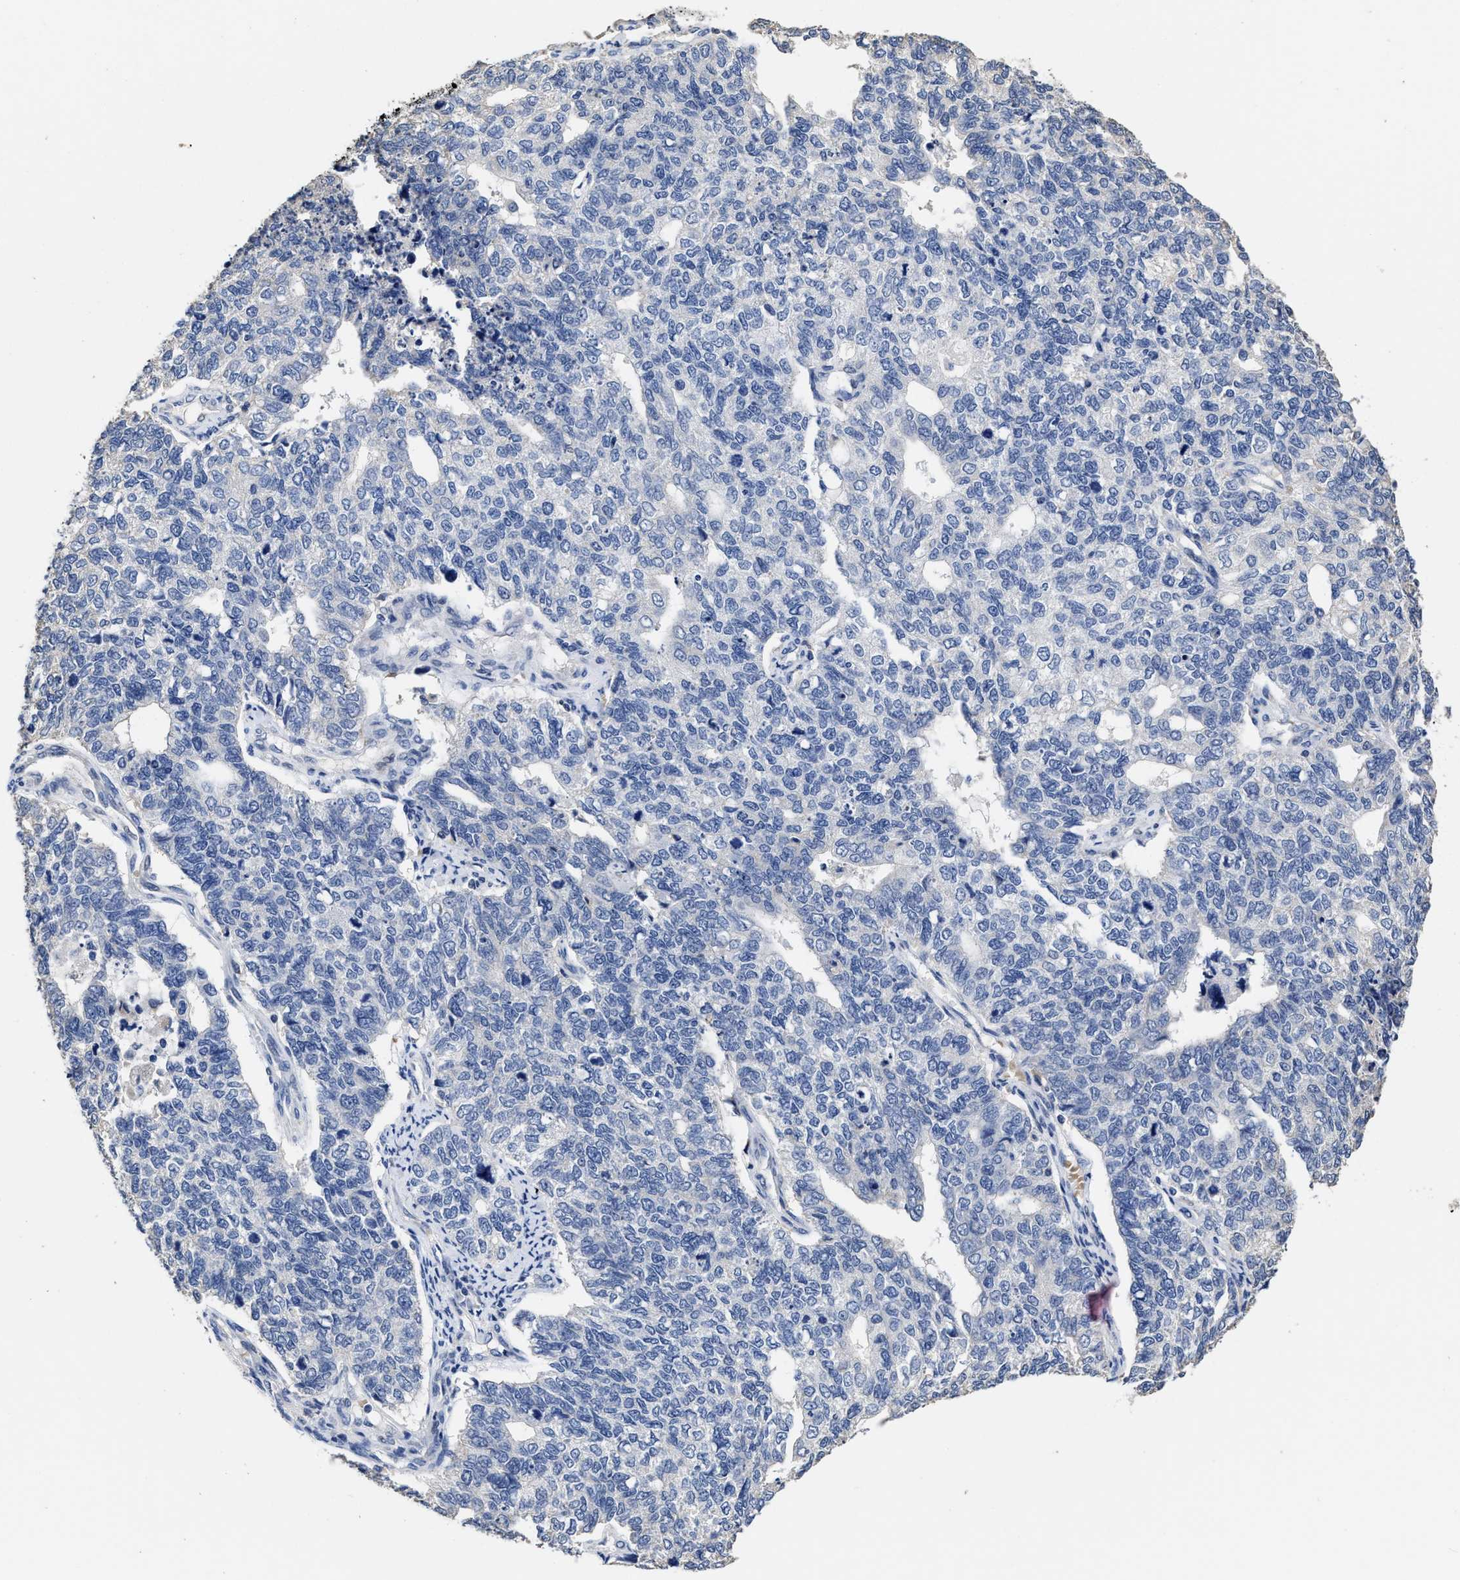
{"staining": {"intensity": "negative", "quantity": "none", "location": "none"}, "tissue": "cervical cancer", "cell_type": "Tumor cells", "image_type": "cancer", "snomed": [{"axis": "morphology", "description": "Squamous cell carcinoma, NOS"}, {"axis": "topography", "description": "Cervix"}], "caption": "Tumor cells are negative for protein expression in human squamous cell carcinoma (cervical).", "gene": "ZFAT", "patient": {"sex": "female", "age": 63}}